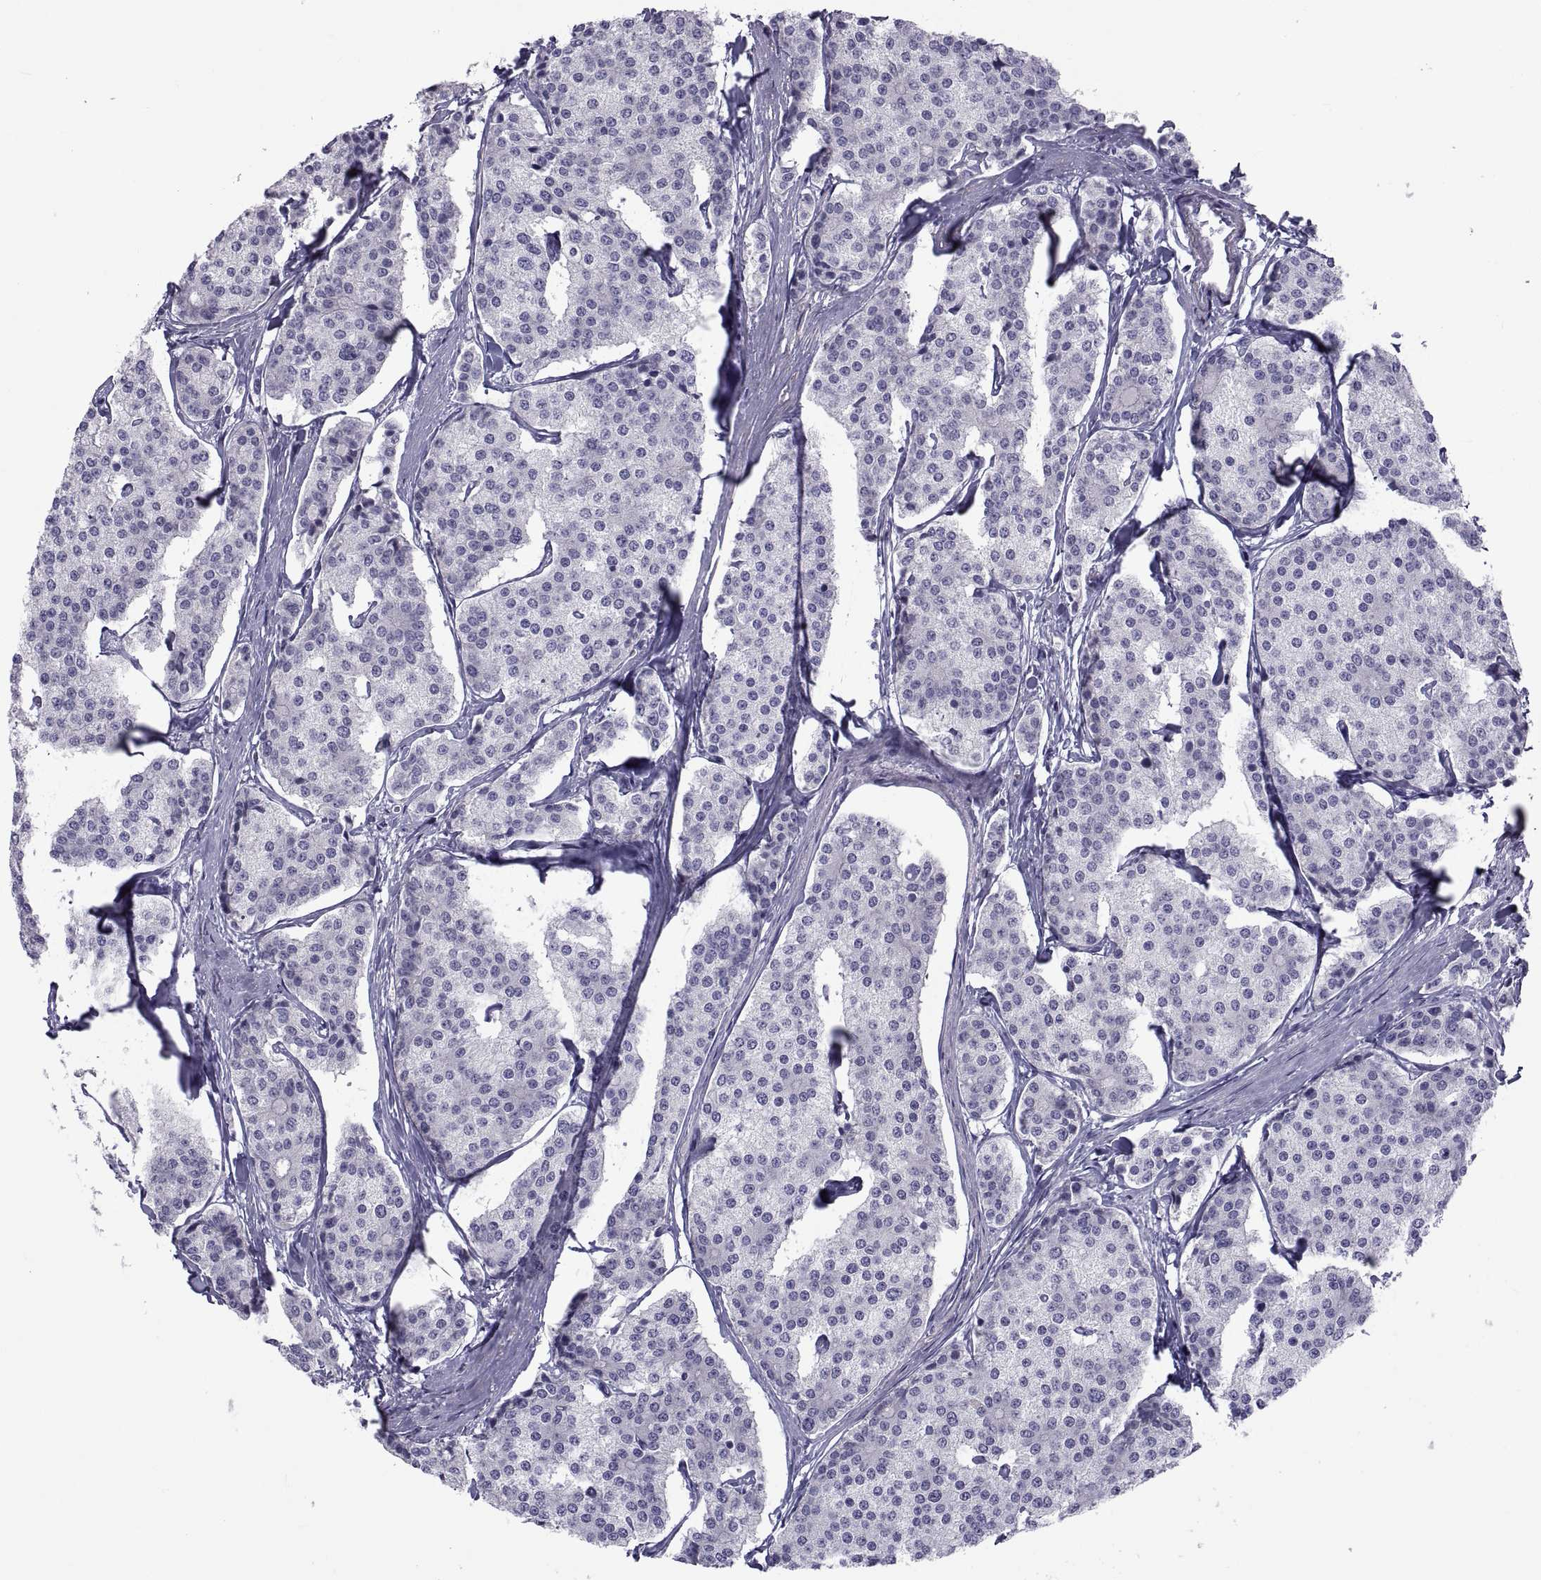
{"staining": {"intensity": "negative", "quantity": "none", "location": "none"}, "tissue": "carcinoid", "cell_type": "Tumor cells", "image_type": "cancer", "snomed": [{"axis": "morphology", "description": "Carcinoid, malignant, NOS"}, {"axis": "topography", "description": "Small intestine"}], "caption": "This is an immunohistochemistry (IHC) image of human malignant carcinoid. There is no staining in tumor cells.", "gene": "TMEM158", "patient": {"sex": "female", "age": 65}}